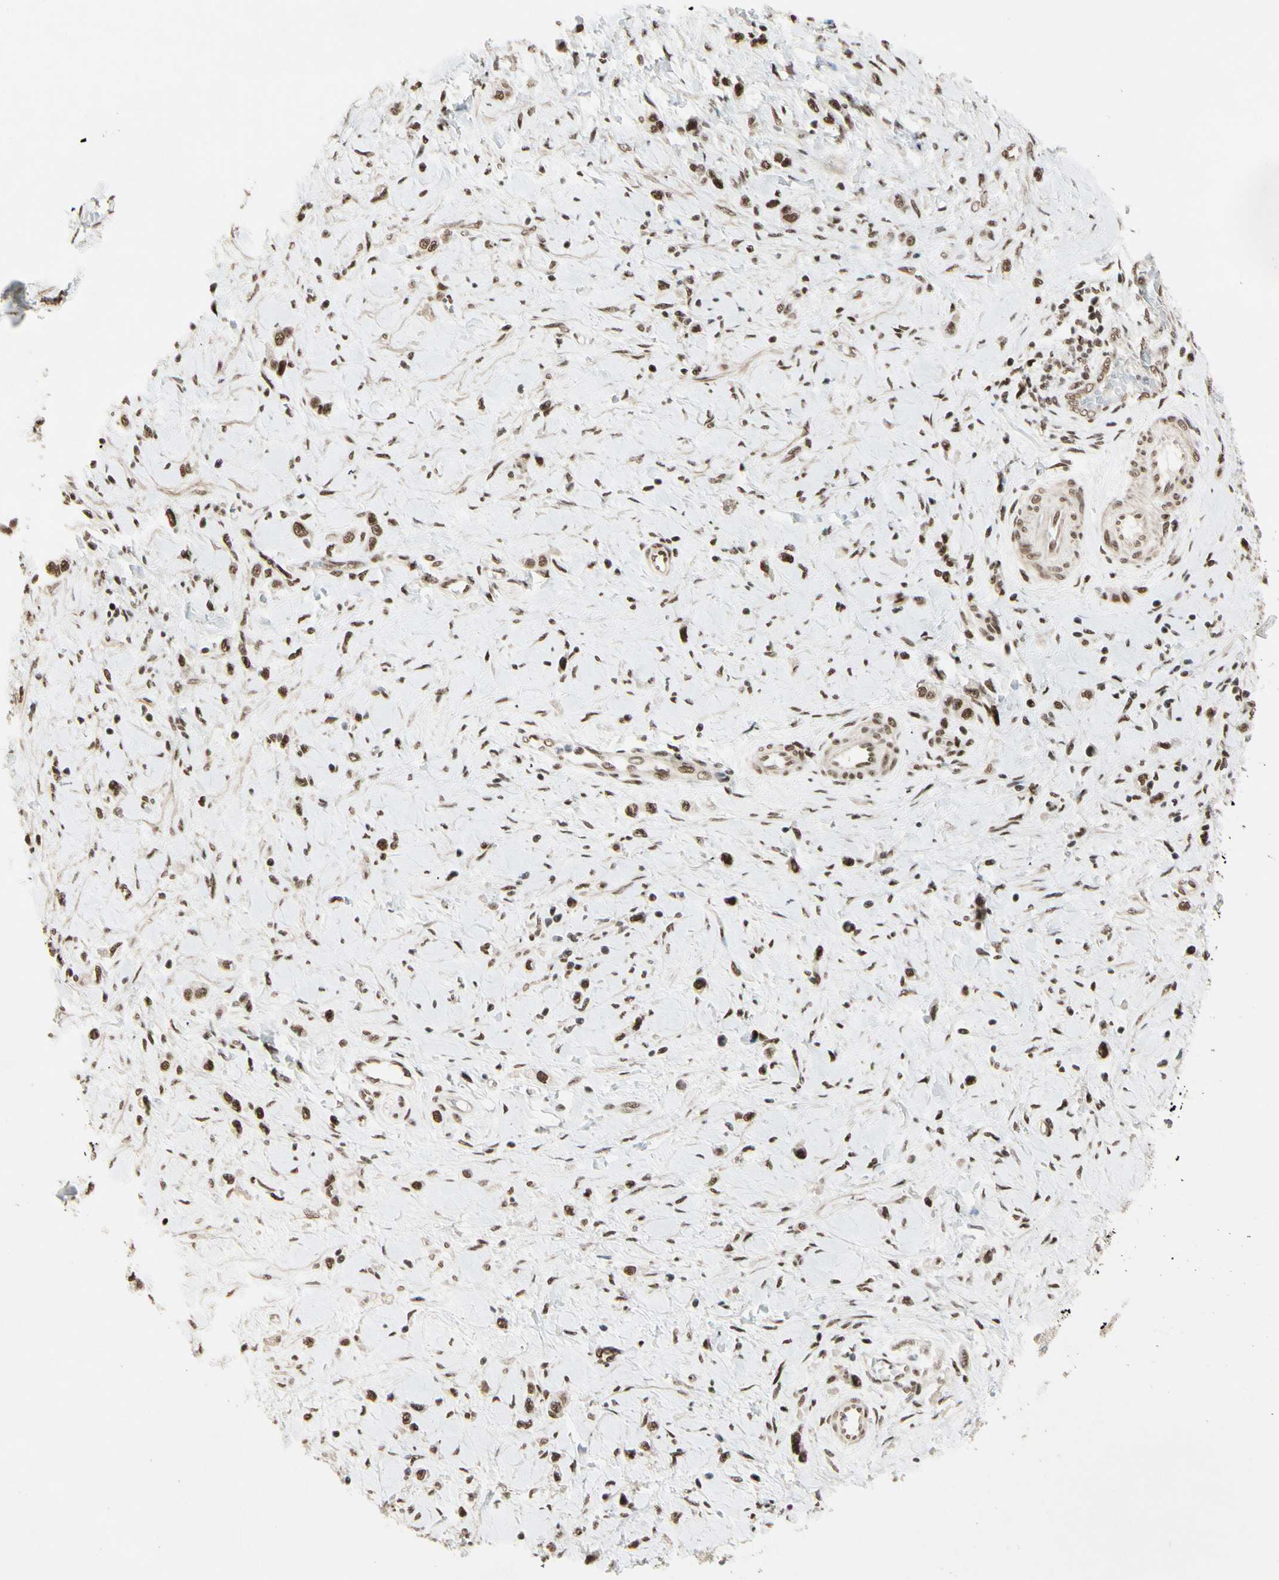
{"staining": {"intensity": "strong", "quantity": ">75%", "location": "nuclear"}, "tissue": "stomach cancer", "cell_type": "Tumor cells", "image_type": "cancer", "snomed": [{"axis": "morphology", "description": "Normal tissue, NOS"}, {"axis": "morphology", "description": "Adenocarcinoma, NOS"}, {"axis": "topography", "description": "Stomach, upper"}, {"axis": "topography", "description": "Stomach"}], "caption": "The photomicrograph shows a brown stain indicating the presence of a protein in the nuclear of tumor cells in stomach cancer (adenocarcinoma).", "gene": "CHAMP1", "patient": {"sex": "female", "age": 65}}